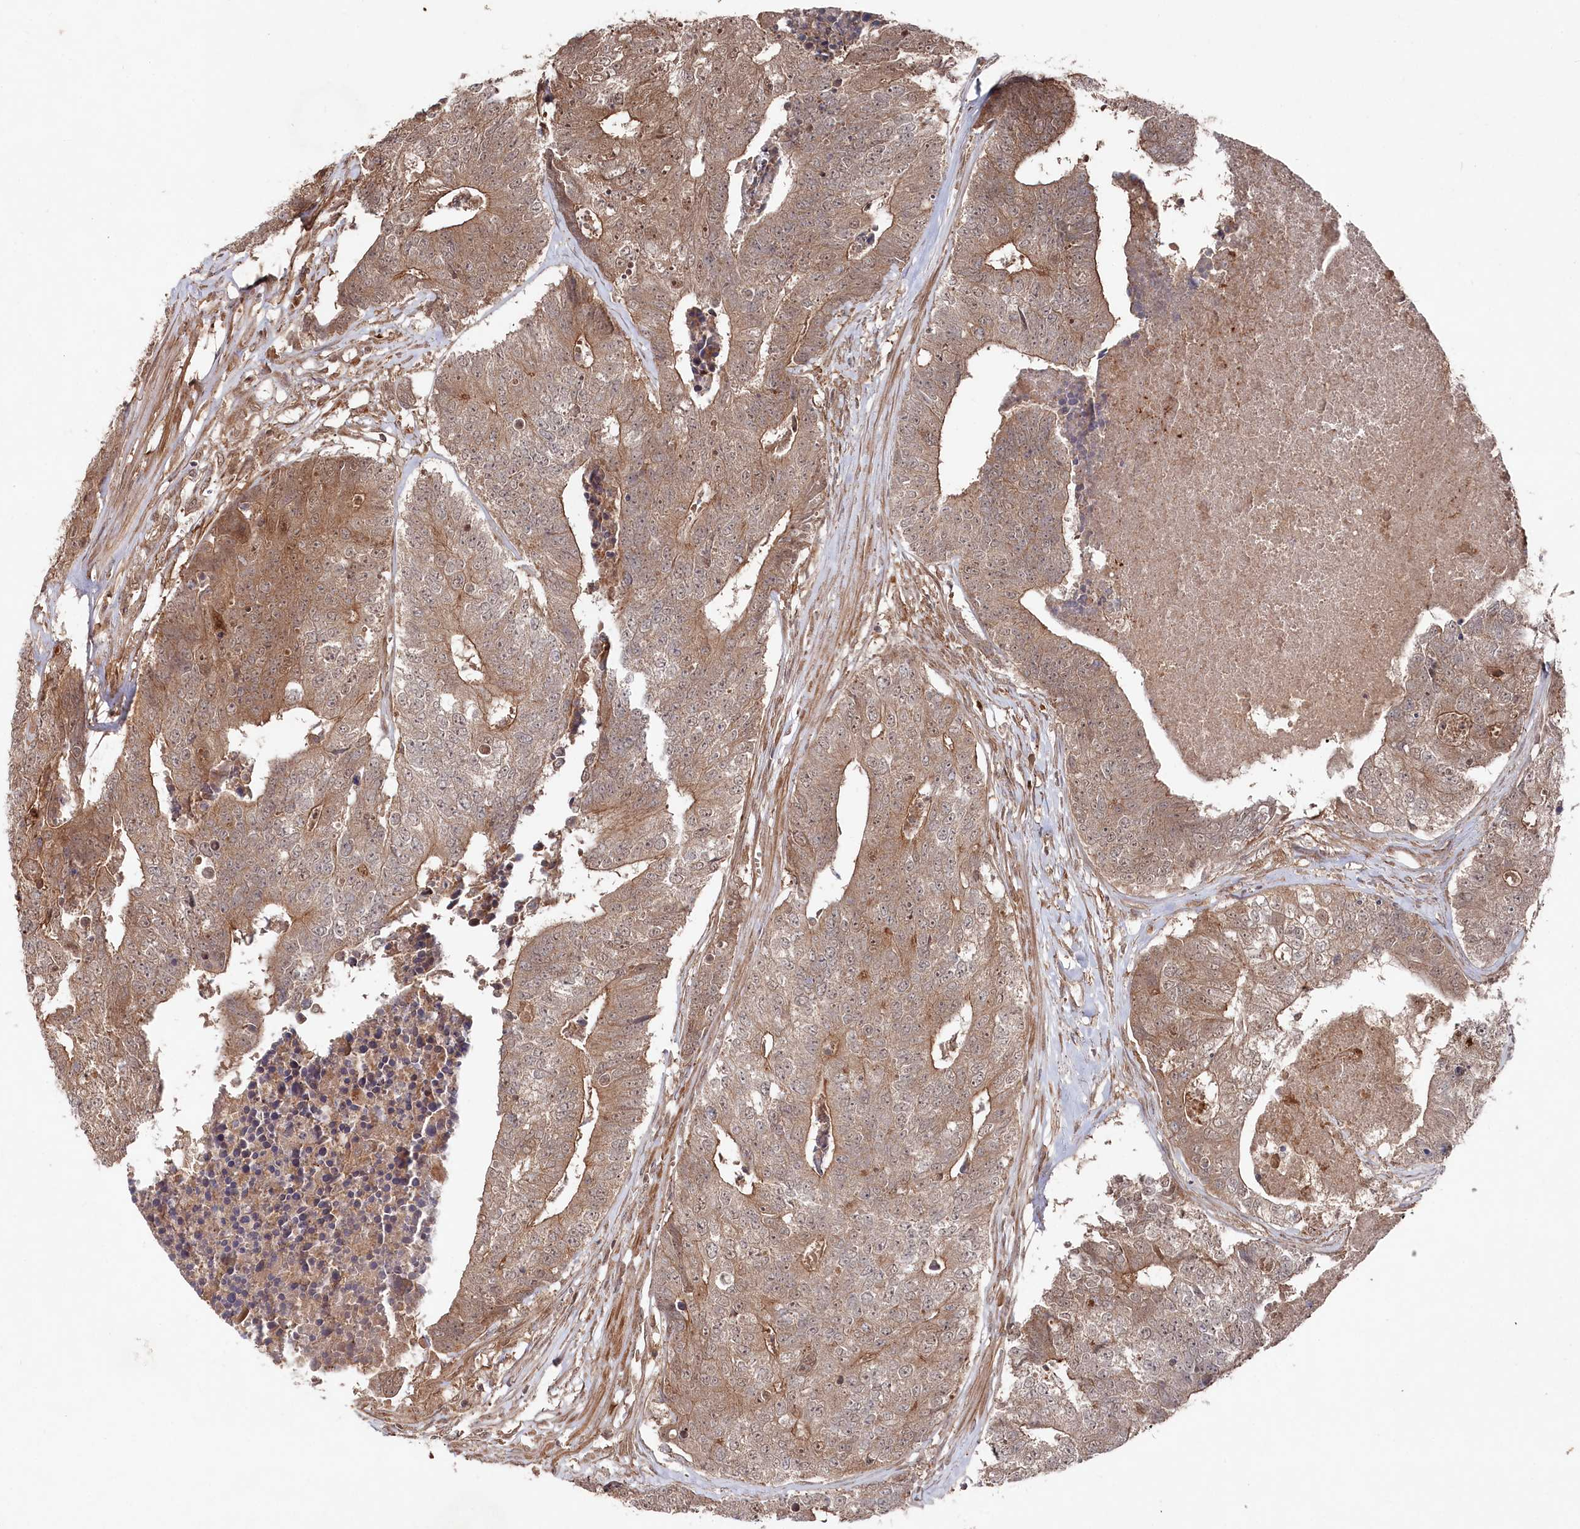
{"staining": {"intensity": "moderate", "quantity": ">75%", "location": "cytoplasmic/membranous"}, "tissue": "colorectal cancer", "cell_type": "Tumor cells", "image_type": "cancer", "snomed": [{"axis": "morphology", "description": "Adenocarcinoma, NOS"}, {"axis": "topography", "description": "Colon"}], "caption": "The histopathology image demonstrates a brown stain indicating the presence of a protein in the cytoplasmic/membranous of tumor cells in colorectal cancer.", "gene": "BORCS7", "patient": {"sex": "female", "age": 67}}